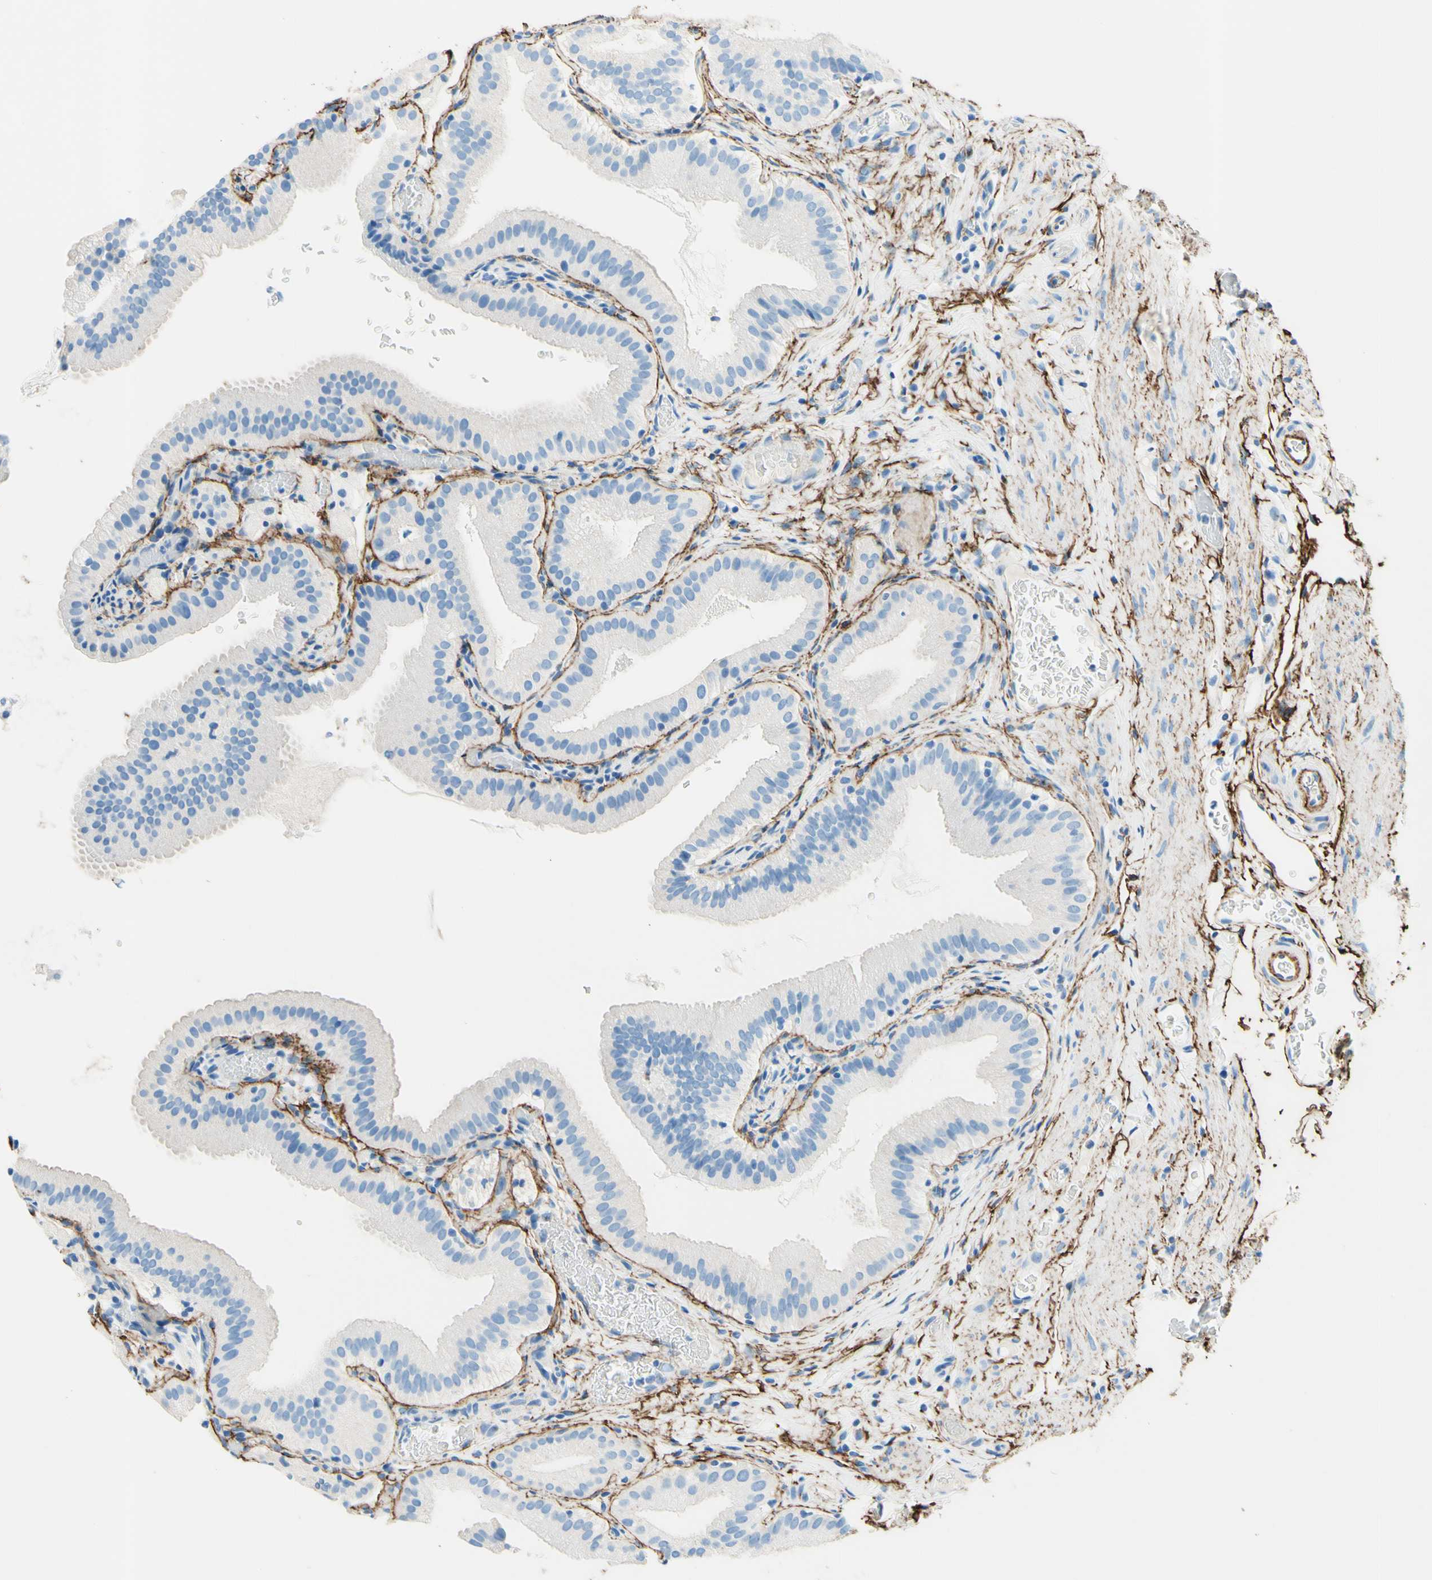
{"staining": {"intensity": "negative", "quantity": "none", "location": "none"}, "tissue": "gallbladder", "cell_type": "Glandular cells", "image_type": "normal", "snomed": [{"axis": "morphology", "description": "Normal tissue, NOS"}, {"axis": "topography", "description": "Gallbladder"}], "caption": "This is an IHC photomicrograph of normal gallbladder. There is no expression in glandular cells.", "gene": "MFAP5", "patient": {"sex": "male", "age": 54}}